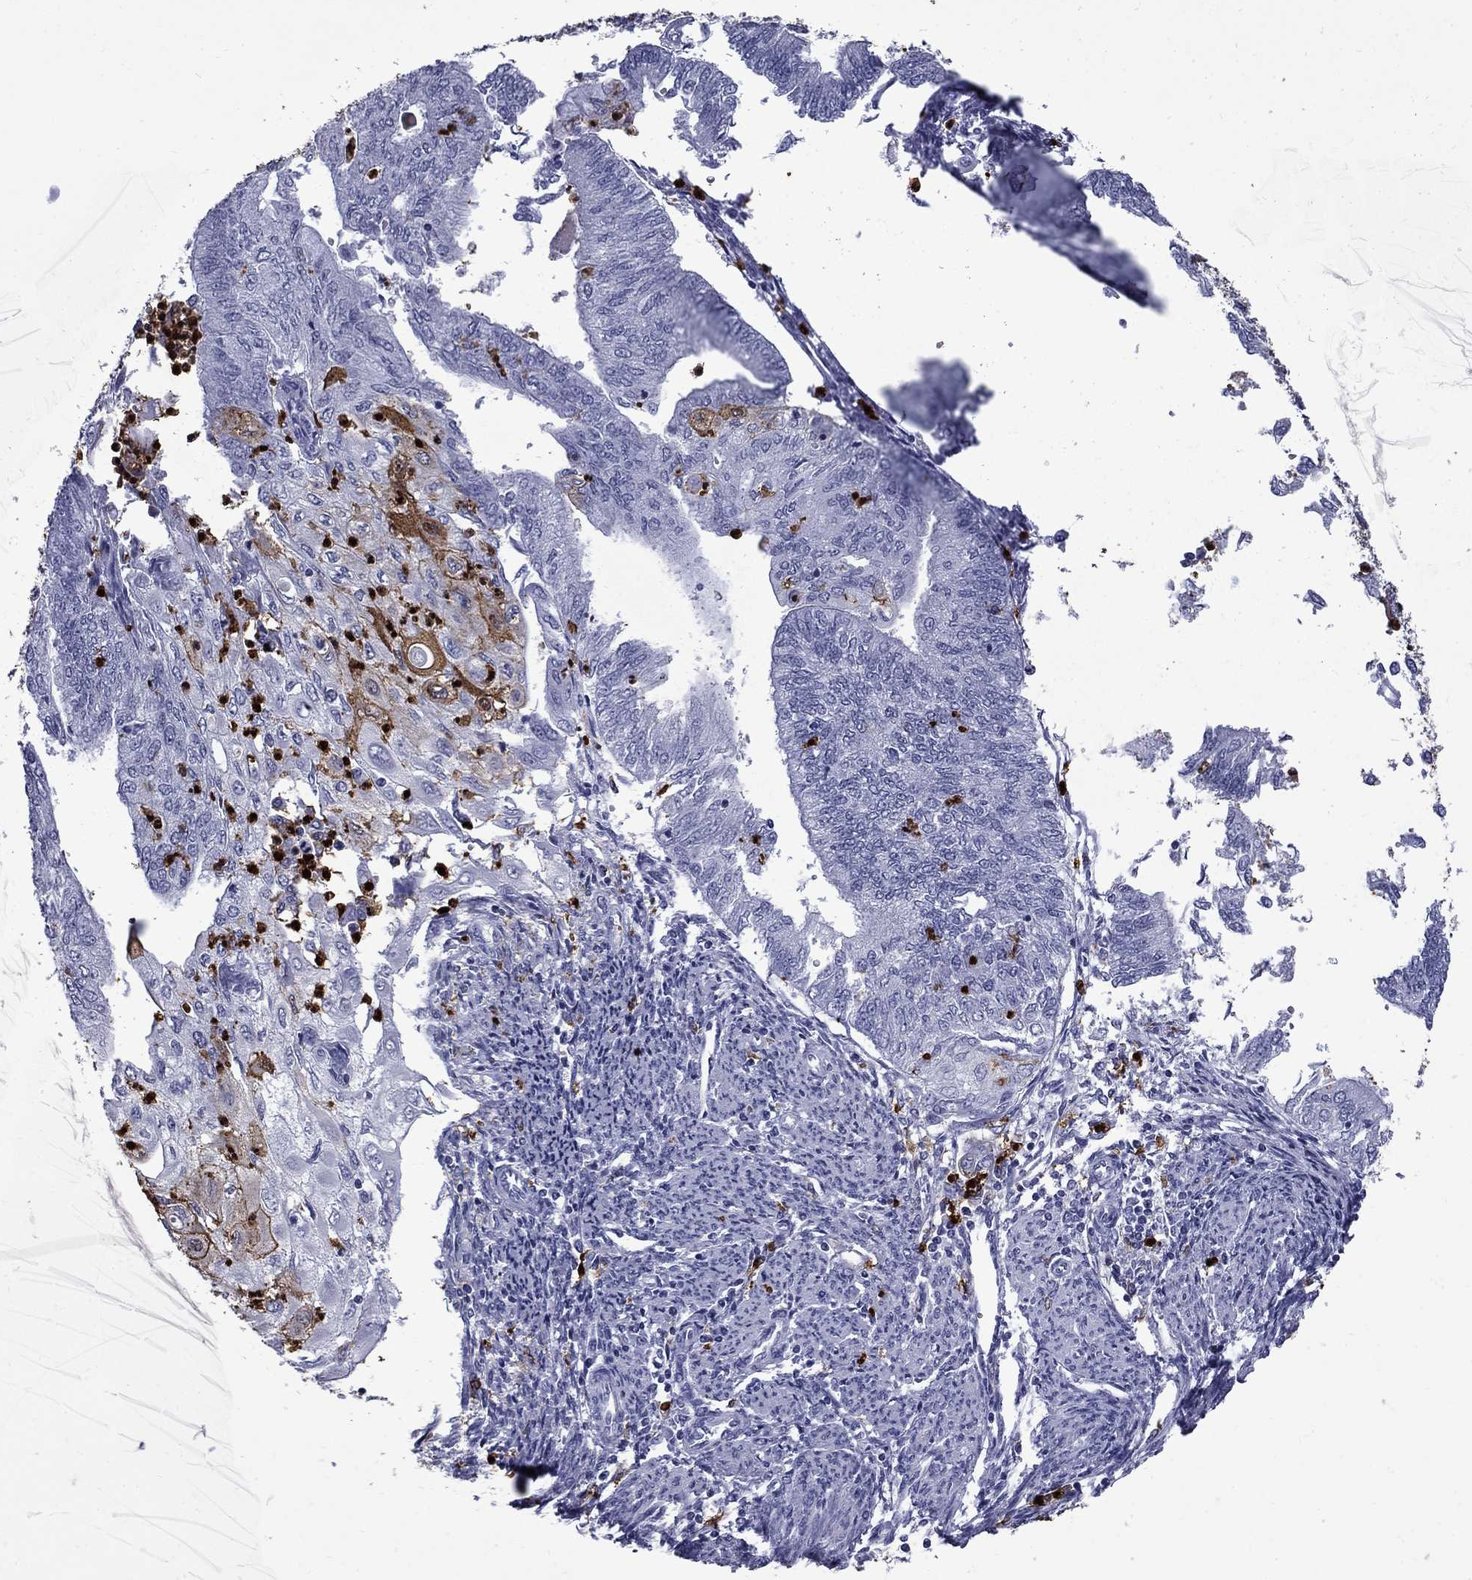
{"staining": {"intensity": "negative", "quantity": "none", "location": "none"}, "tissue": "endometrial cancer", "cell_type": "Tumor cells", "image_type": "cancer", "snomed": [{"axis": "morphology", "description": "Adenocarcinoma, NOS"}, {"axis": "topography", "description": "Endometrium"}], "caption": "Endometrial adenocarcinoma stained for a protein using IHC demonstrates no staining tumor cells.", "gene": "TRIM29", "patient": {"sex": "female", "age": 59}}